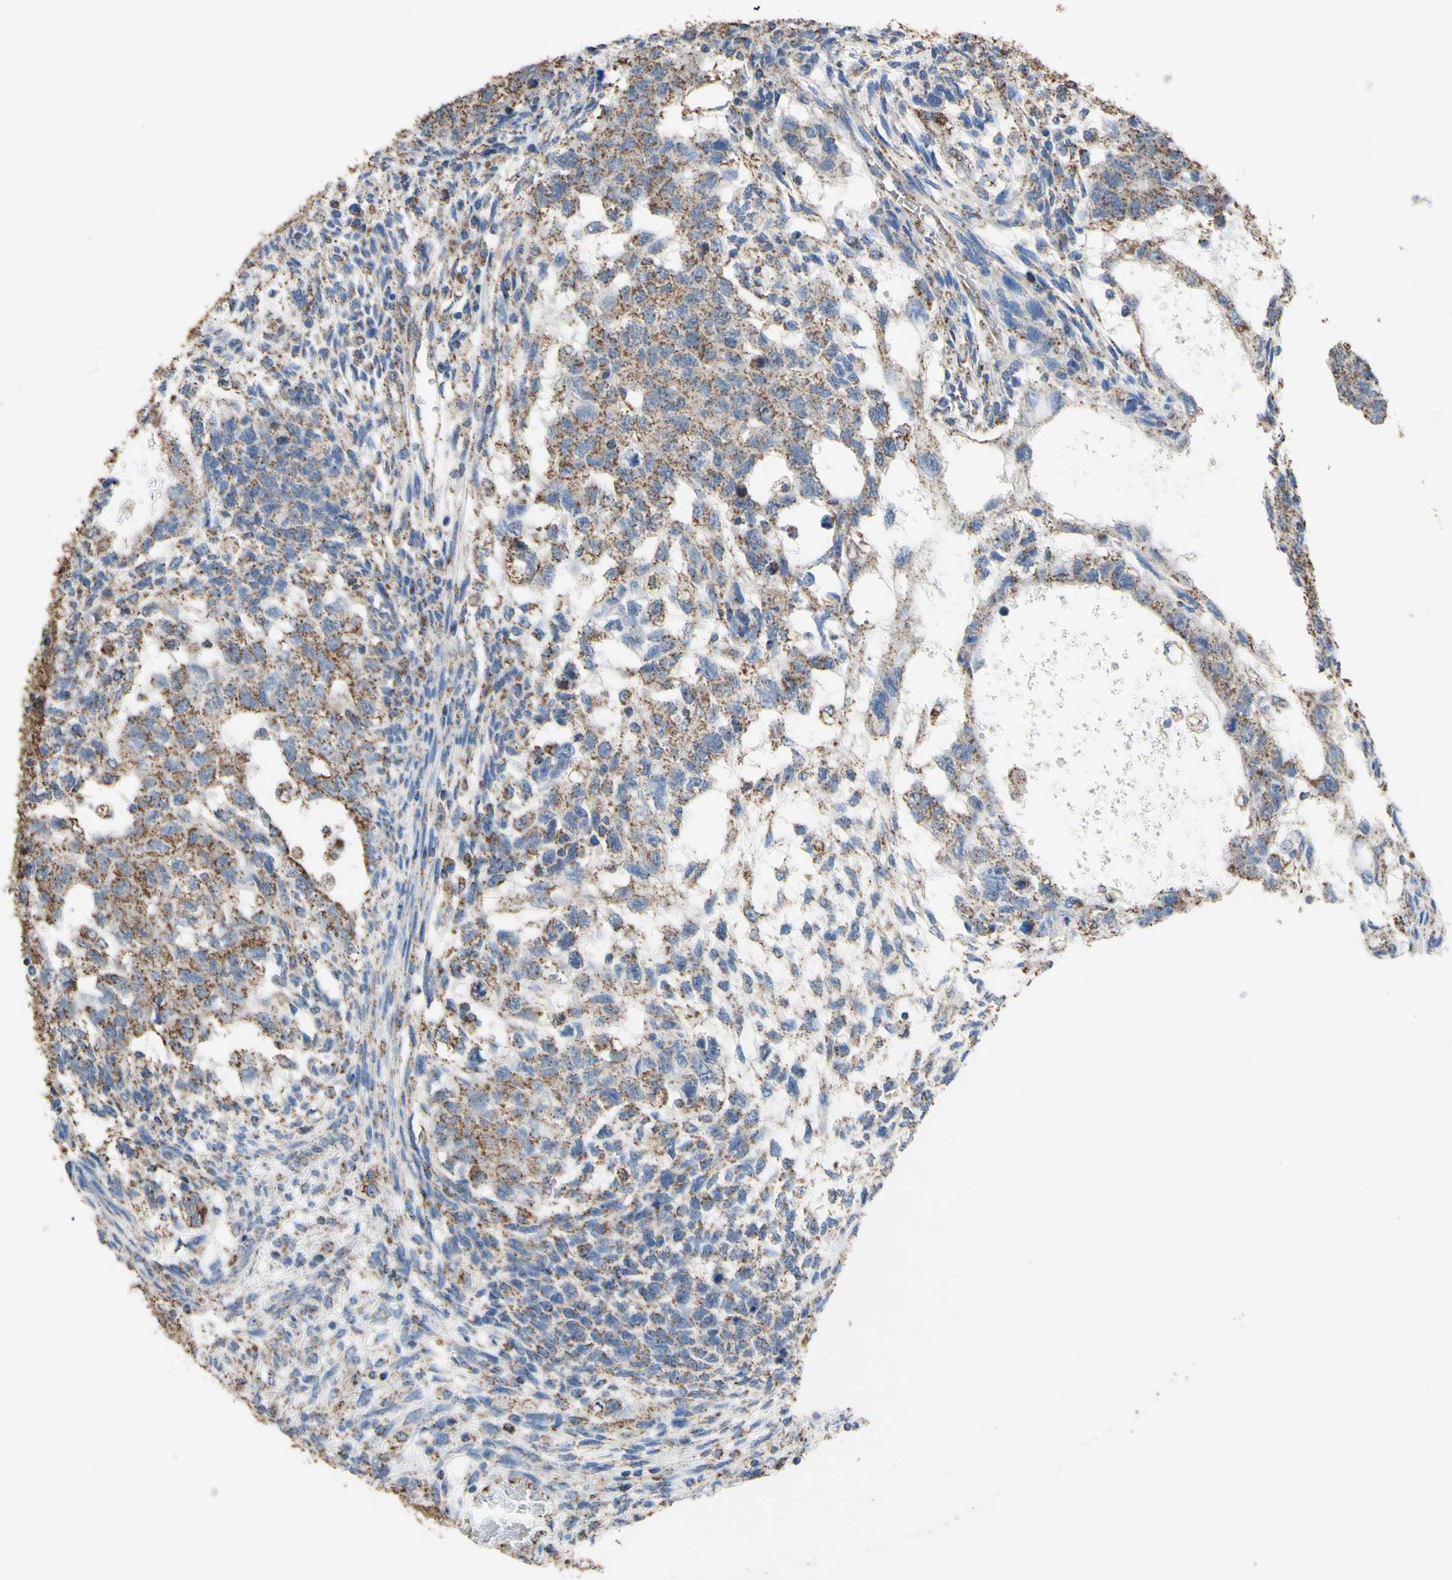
{"staining": {"intensity": "moderate", "quantity": ">75%", "location": "cytoplasmic/membranous"}, "tissue": "testis cancer", "cell_type": "Tumor cells", "image_type": "cancer", "snomed": [{"axis": "morphology", "description": "Normal tissue, NOS"}, {"axis": "morphology", "description": "Carcinoma, Embryonal, NOS"}, {"axis": "topography", "description": "Testis"}], "caption": "The micrograph exhibits a brown stain indicating the presence of a protein in the cytoplasmic/membranous of tumor cells in testis cancer.", "gene": "CMKLR2", "patient": {"sex": "male", "age": 36}}